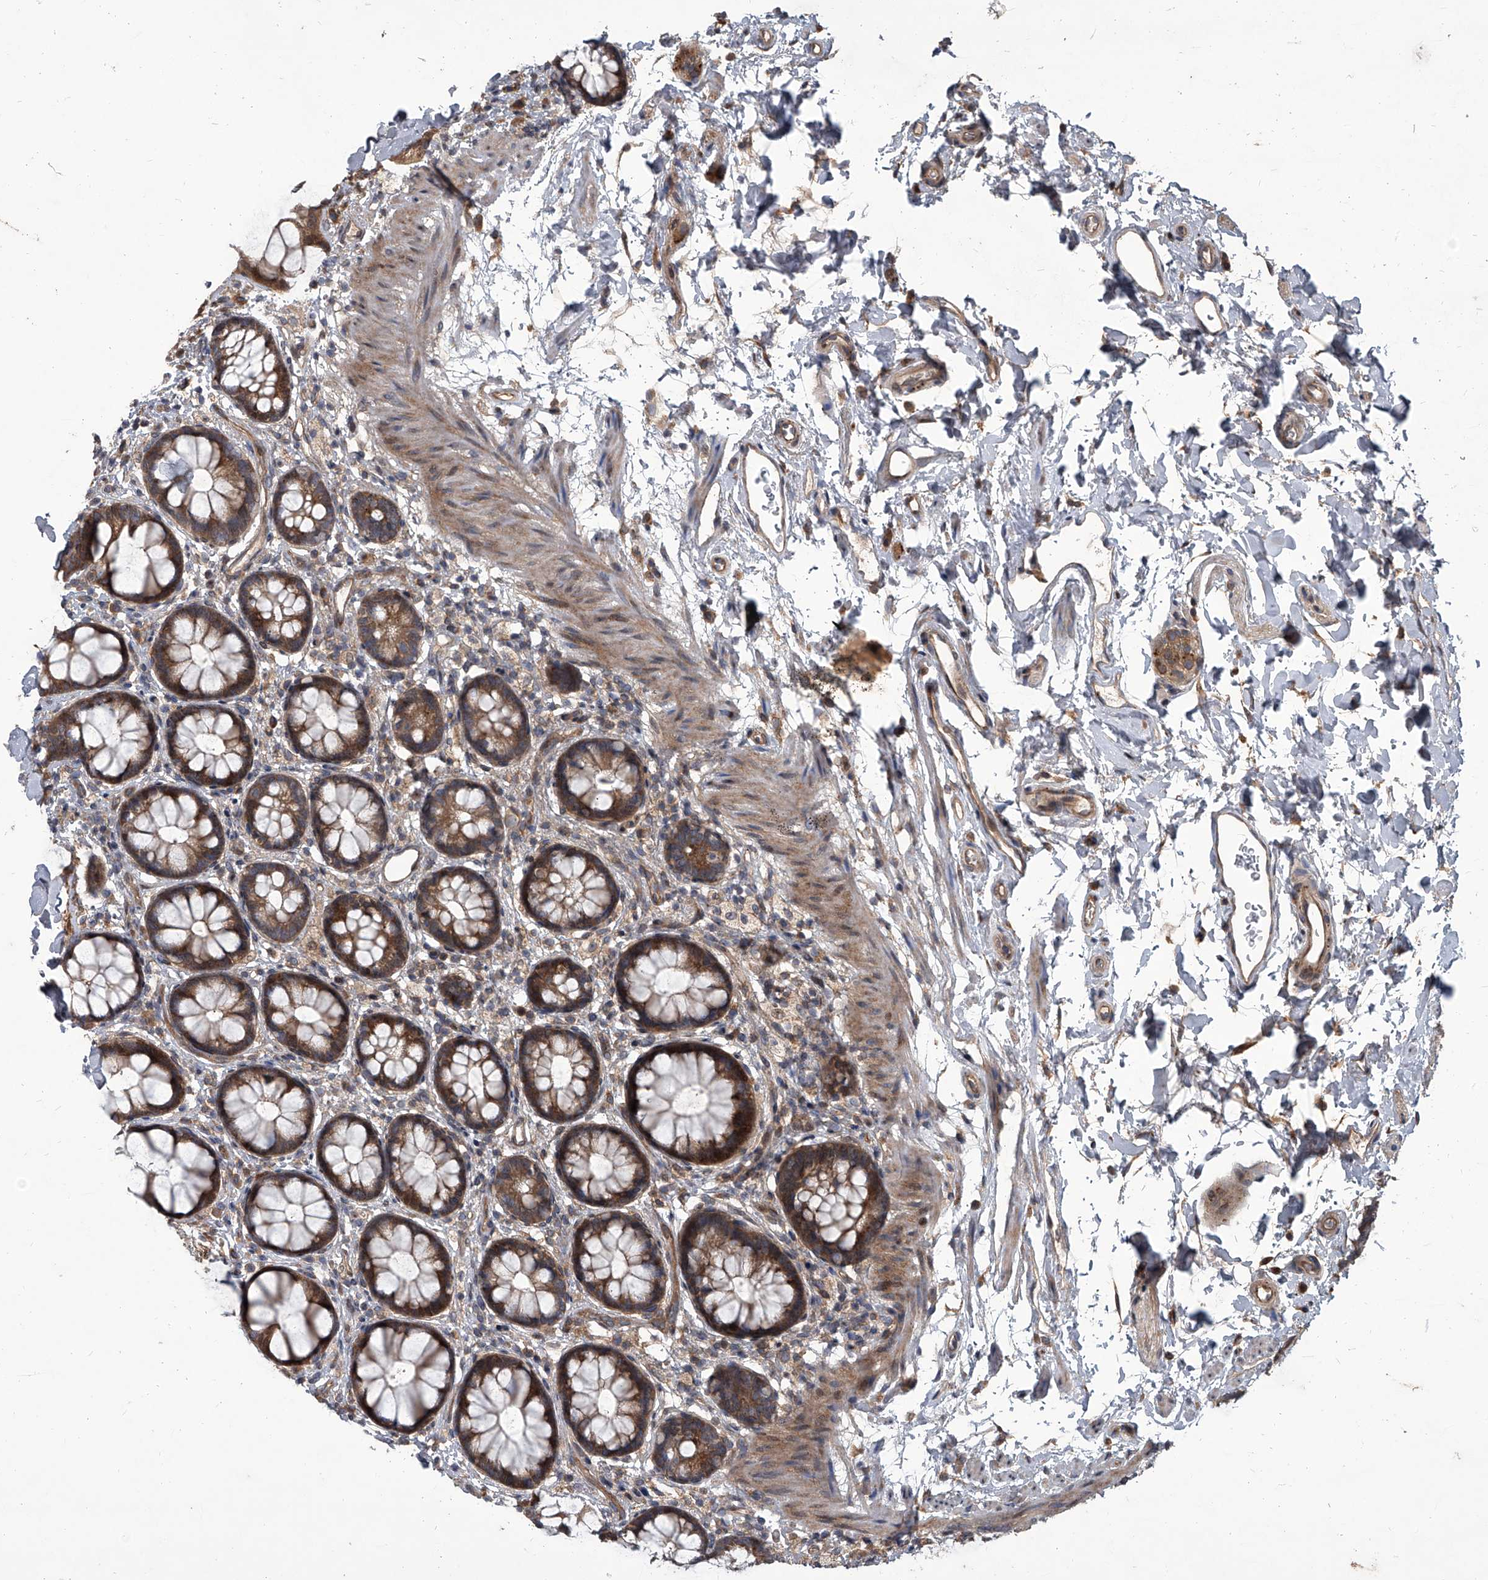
{"staining": {"intensity": "strong", "quantity": ">75%", "location": "cytoplasmic/membranous"}, "tissue": "rectum", "cell_type": "Glandular cells", "image_type": "normal", "snomed": [{"axis": "morphology", "description": "Normal tissue, NOS"}, {"axis": "topography", "description": "Rectum"}], "caption": "Immunohistochemistry (IHC) of unremarkable rectum demonstrates high levels of strong cytoplasmic/membranous staining in about >75% of glandular cells.", "gene": "EVA1C", "patient": {"sex": "female", "age": 65}}